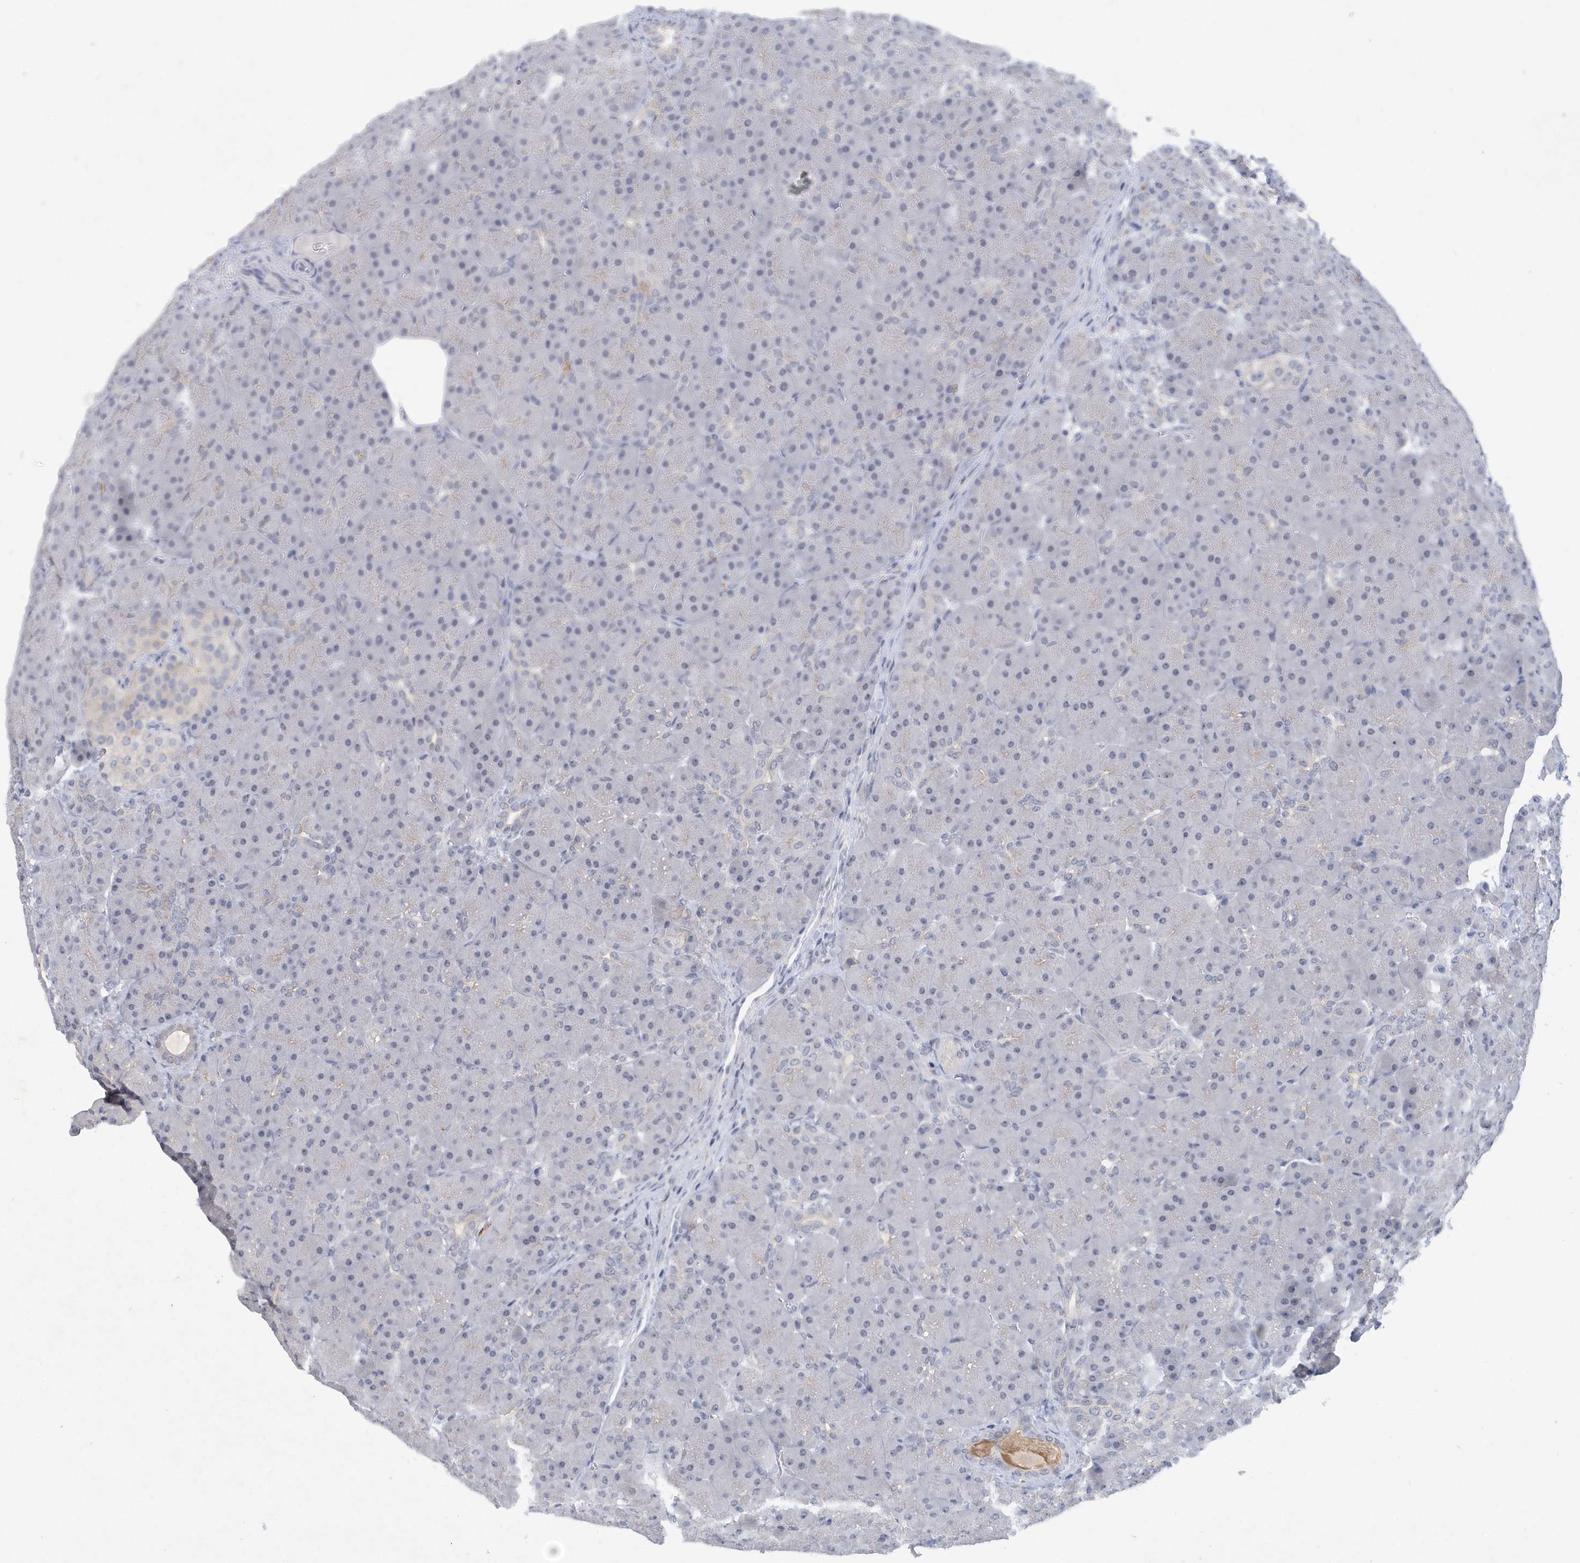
{"staining": {"intensity": "negative", "quantity": "none", "location": "none"}, "tissue": "pancreas", "cell_type": "Exocrine glandular cells", "image_type": "normal", "snomed": [{"axis": "morphology", "description": "Normal tissue, NOS"}, {"axis": "topography", "description": "Pancreas"}], "caption": "This is an immunohistochemistry (IHC) histopathology image of unremarkable human pancreas. There is no staining in exocrine glandular cells.", "gene": "SRGAP3", "patient": {"sex": "male", "age": 66}}